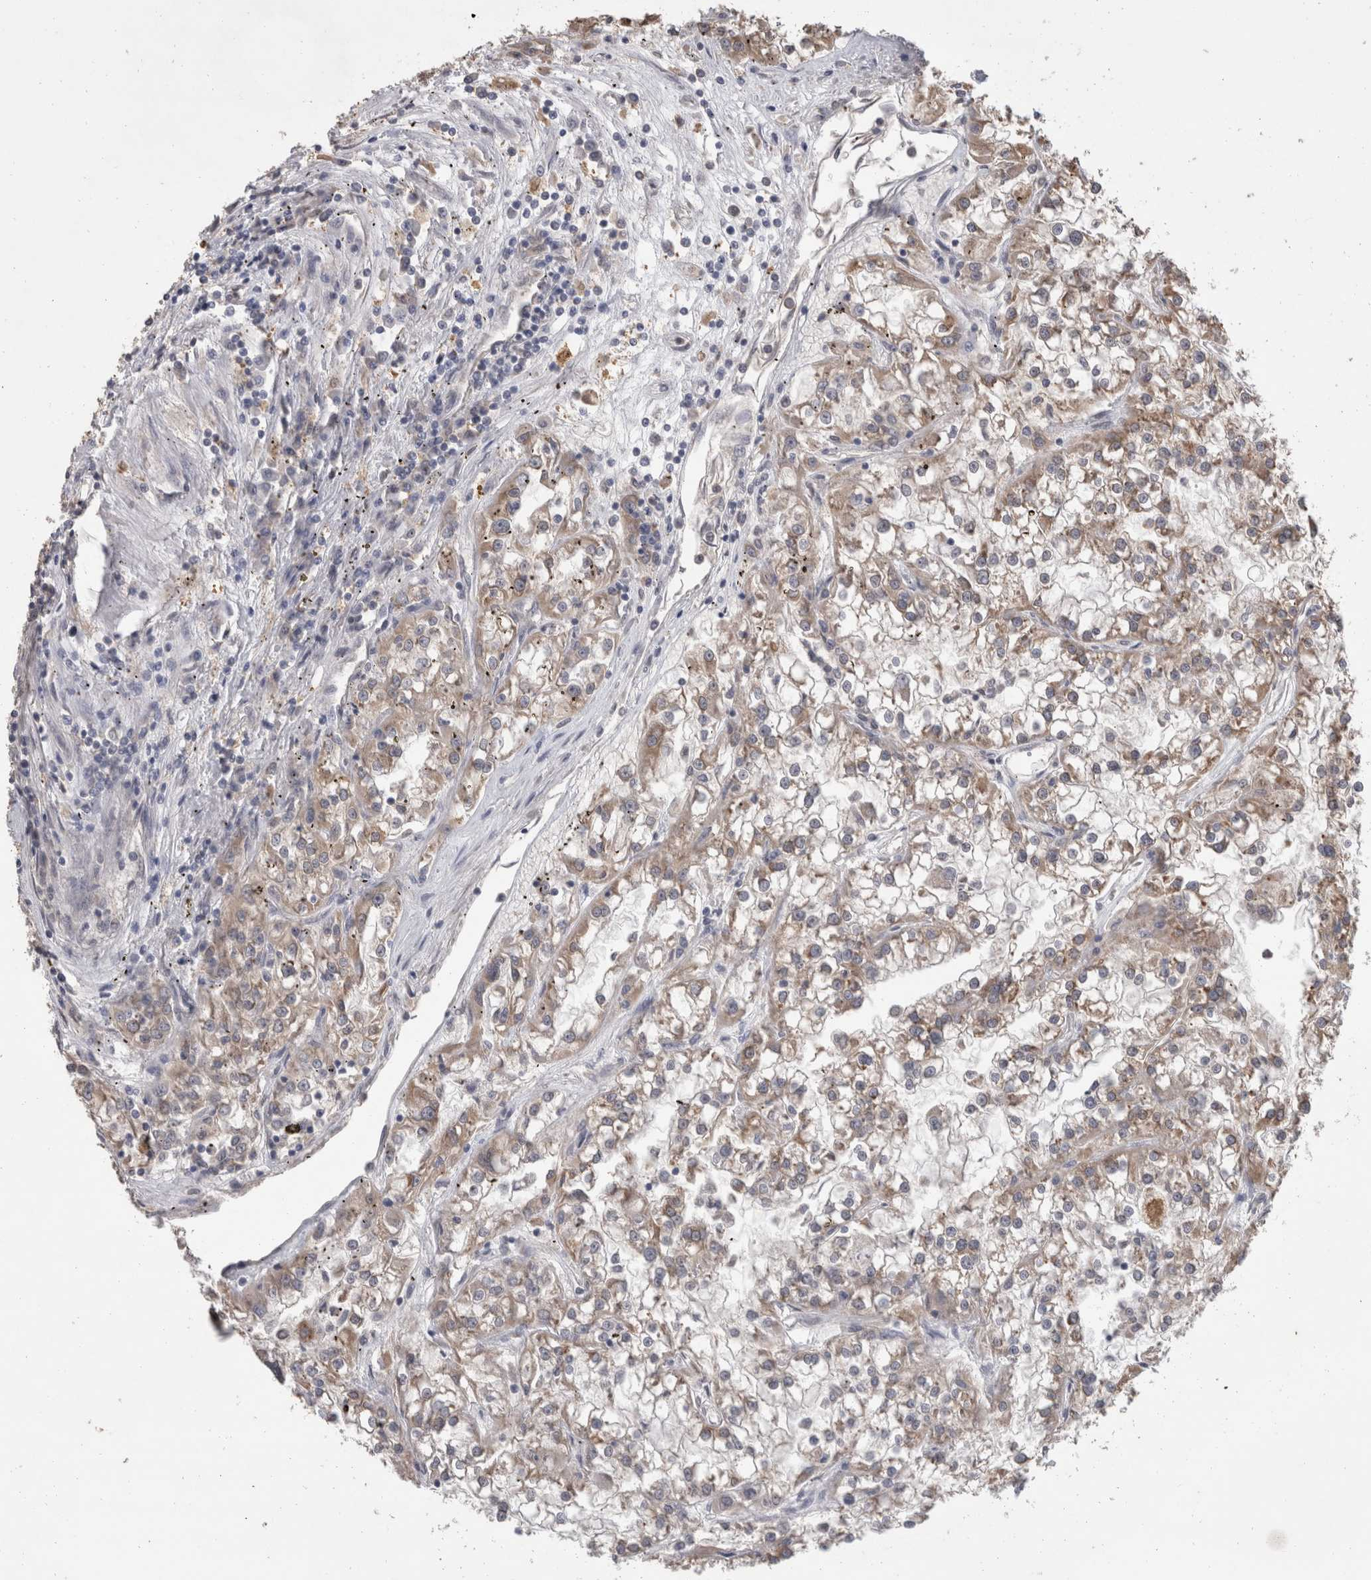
{"staining": {"intensity": "weak", "quantity": ">75%", "location": "cytoplasmic/membranous"}, "tissue": "renal cancer", "cell_type": "Tumor cells", "image_type": "cancer", "snomed": [{"axis": "morphology", "description": "Adenocarcinoma, NOS"}, {"axis": "topography", "description": "Kidney"}], "caption": "A brown stain shows weak cytoplasmic/membranous expression of a protein in human renal cancer tumor cells.", "gene": "FHOD3", "patient": {"sex": "female", "age": 52}}